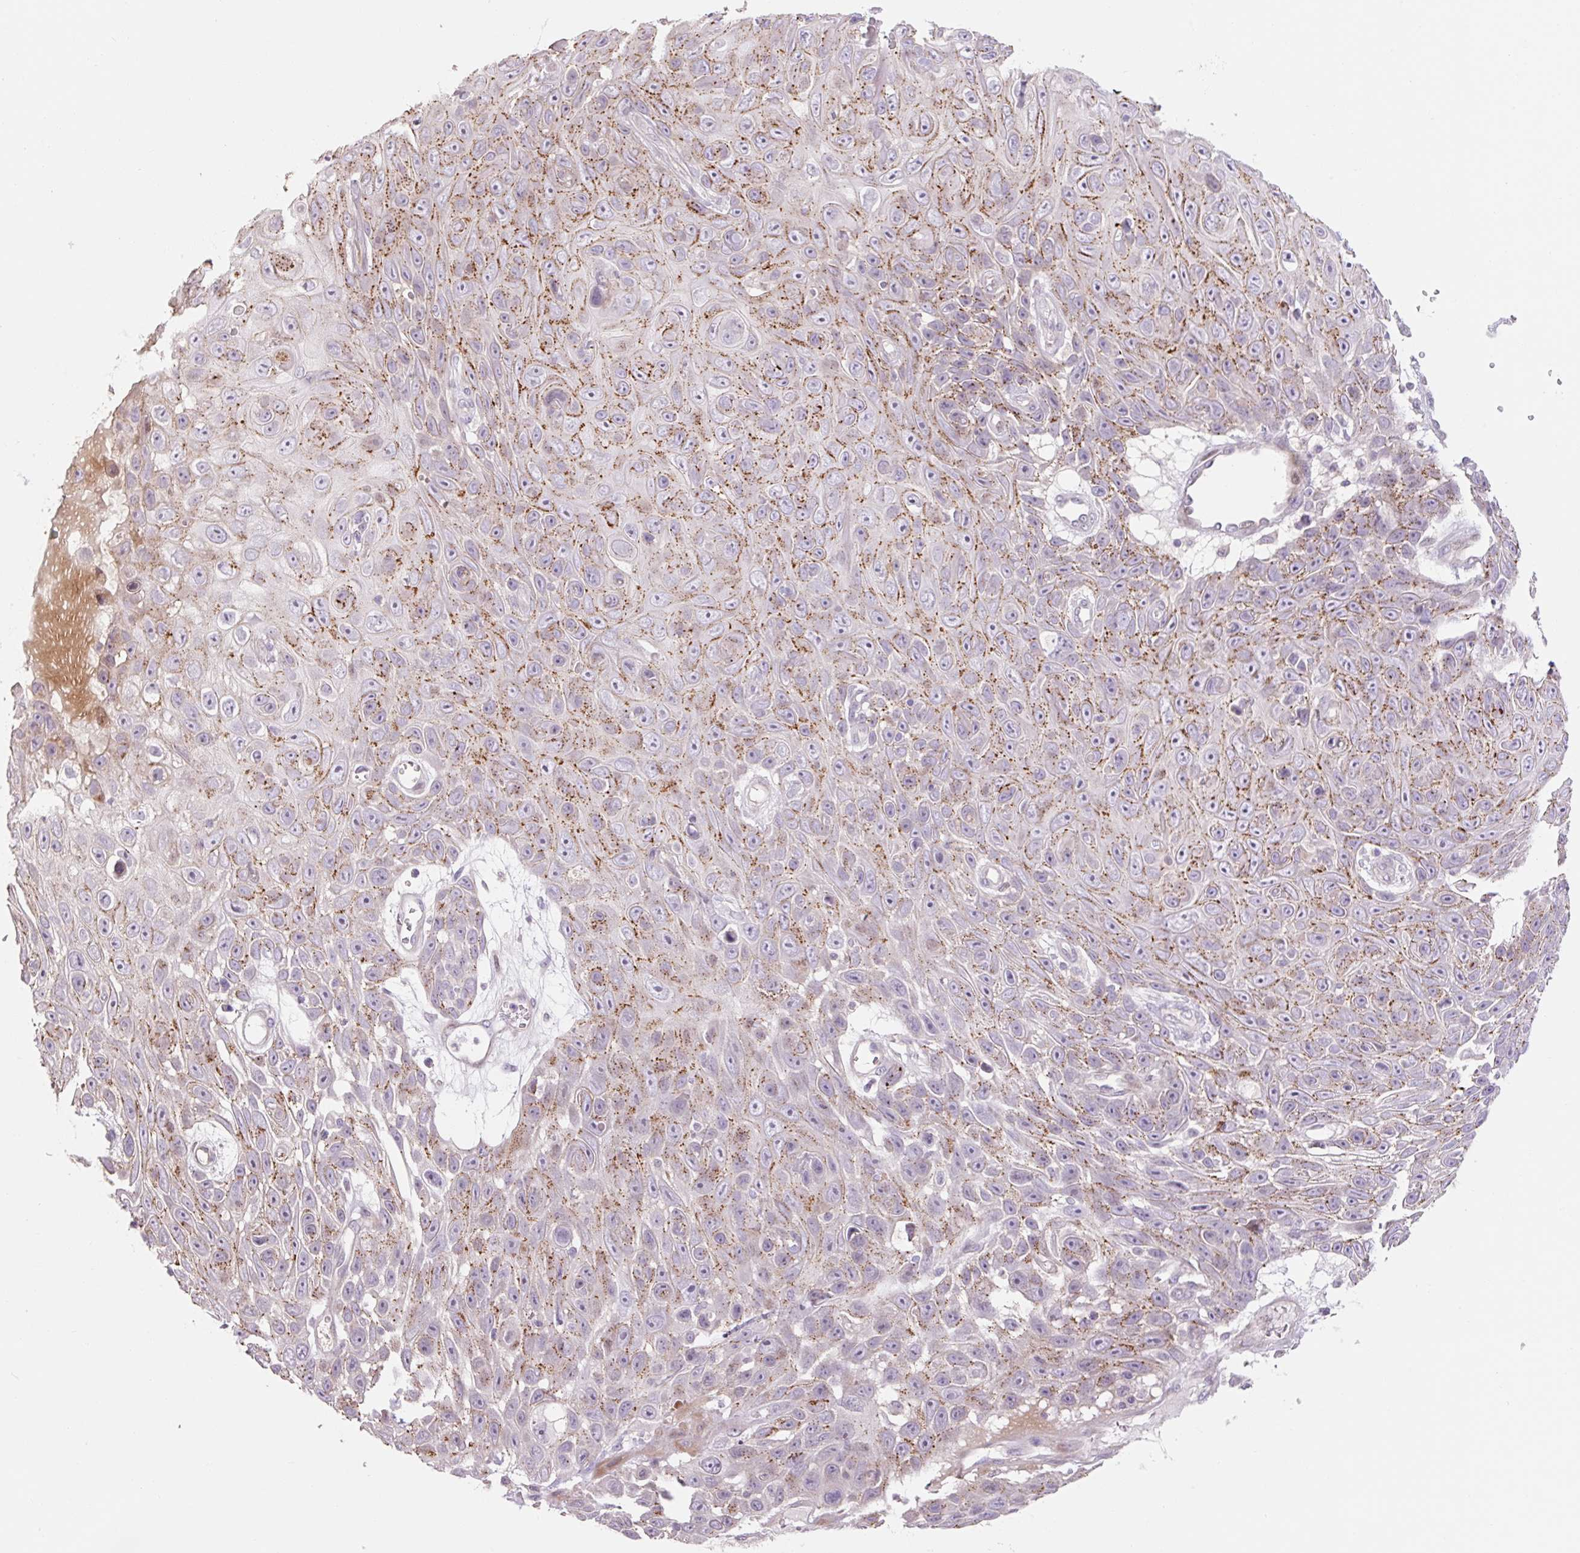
{"staining": {"intensity": "moderate", "quantity": "25%-75%", "location": "cytoplasmic/membranous"}, "tissue": "skin cancer", "cell_type": "Tumor cells", "image_type": "cancer", "snomed": [{"axis": "morphology", "description": "Squamous cell carcinoma, NOS"}, {"axis": "topography", "description": "Skin"}], "caption": "This is an image of IHC staining of skin cancer (squamous cell carcinoma), which shows moderate staining in the cytoplasmic/membranous of tumor cells.", "gene": "ZNF552", "patient": {"sex": "male", "age": 82}}